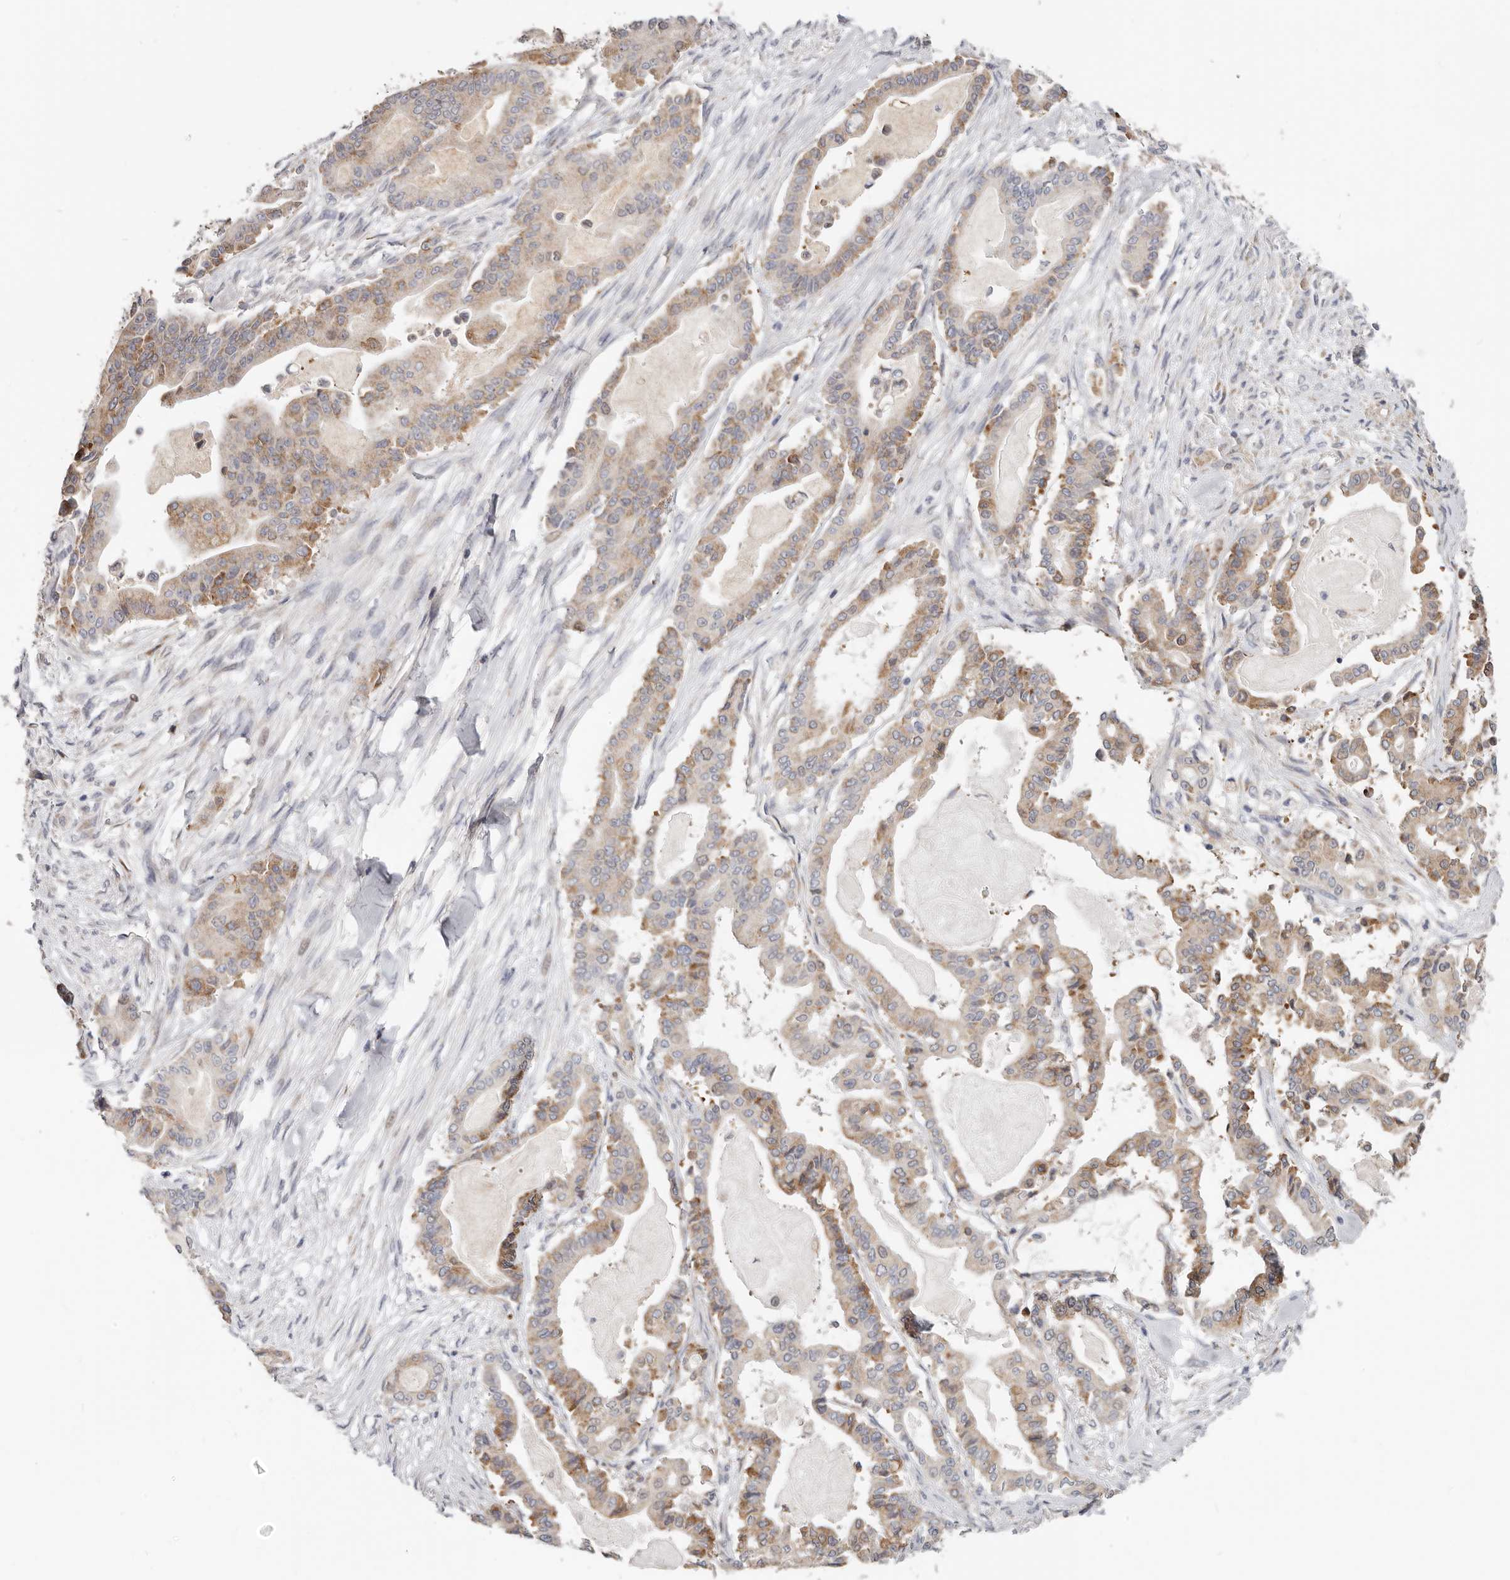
{"staining": {"intensity": "moderate", "quantity": "25%-75%", "location": "cytoplasmic/membranous"}, "tissue": "pancreatic cancer", "cell_type": "Tumor cells", "image_type": "cancer", "snomed": [{"axis": "morphology", "description": "Adenocarcinoma, NOS"}, {"axis": "topography", "description": "Pancreas"}], "caption": "IHC of human pancreatic cancer (adenocarcinoma) demonstrates medium levels of moderate cytoplasmic/membranous staining in about 25%-75% of tumor cells.", "gene": "IL32", "patient": {"sex": "male", "age": 63}}